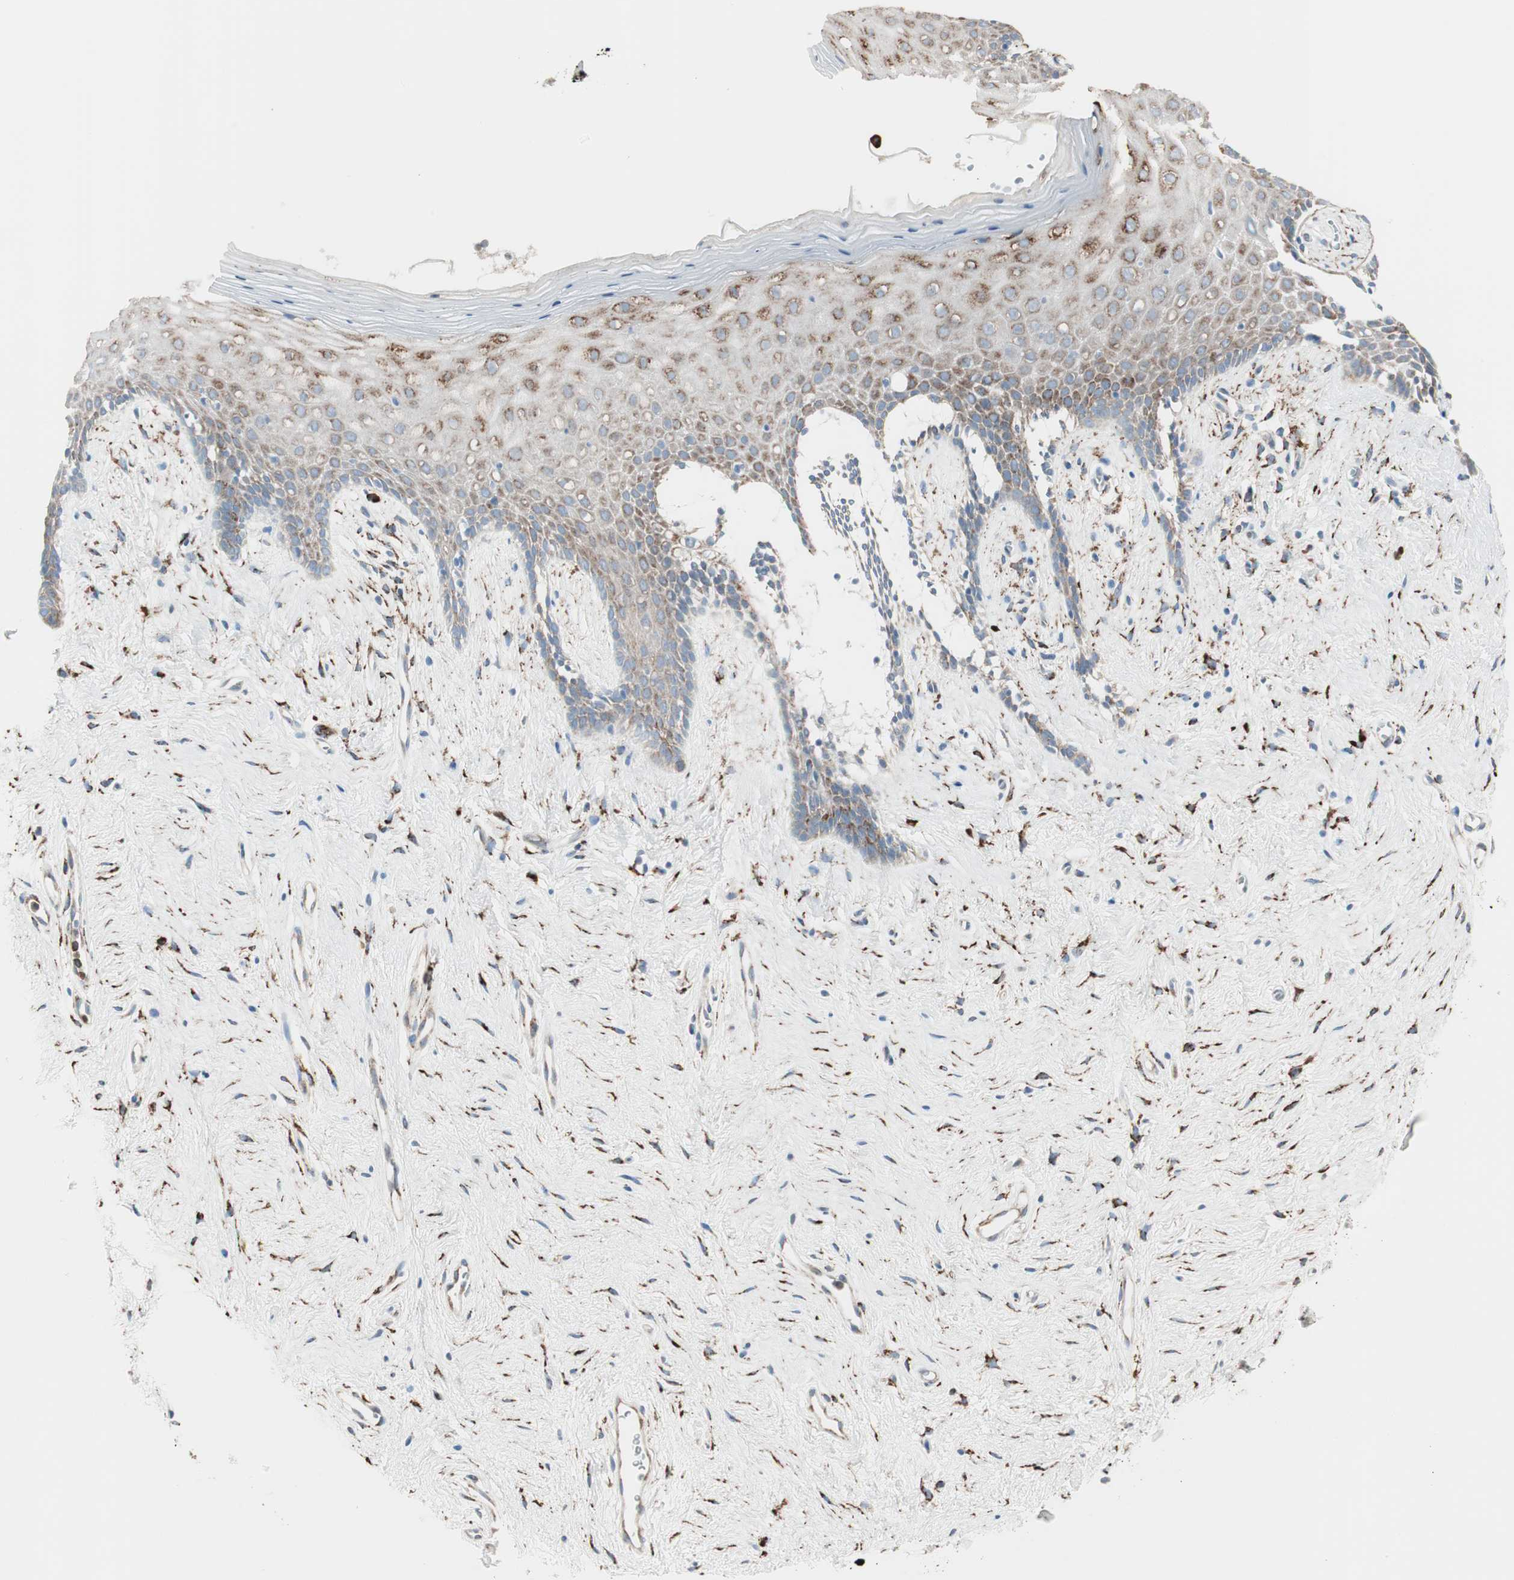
{"staining": {"intensity": "moderate", "quantity": "25%-75%", "location": "cytoplasmic/membranous"}, "tissue": "vagina", "cell_type": "Squamous epithelial cells", "image_type": "normal", "snomed": [{"axis": "morphology", "description": "Normal tissue, NOS"}, {"axis": "topography", "description": "Vagina"}], "caption": "DAB immunohistochemical staining of benign vagina exhibits moderate cytoplasmic/membranous protein expression in about 25%-75% of squamous epithelial cells. (brown staining indicates protein expression, while blue staining denotes nuclei).", "gene": "P4HTM", "patient": {"sex": "female", "age": 44}}